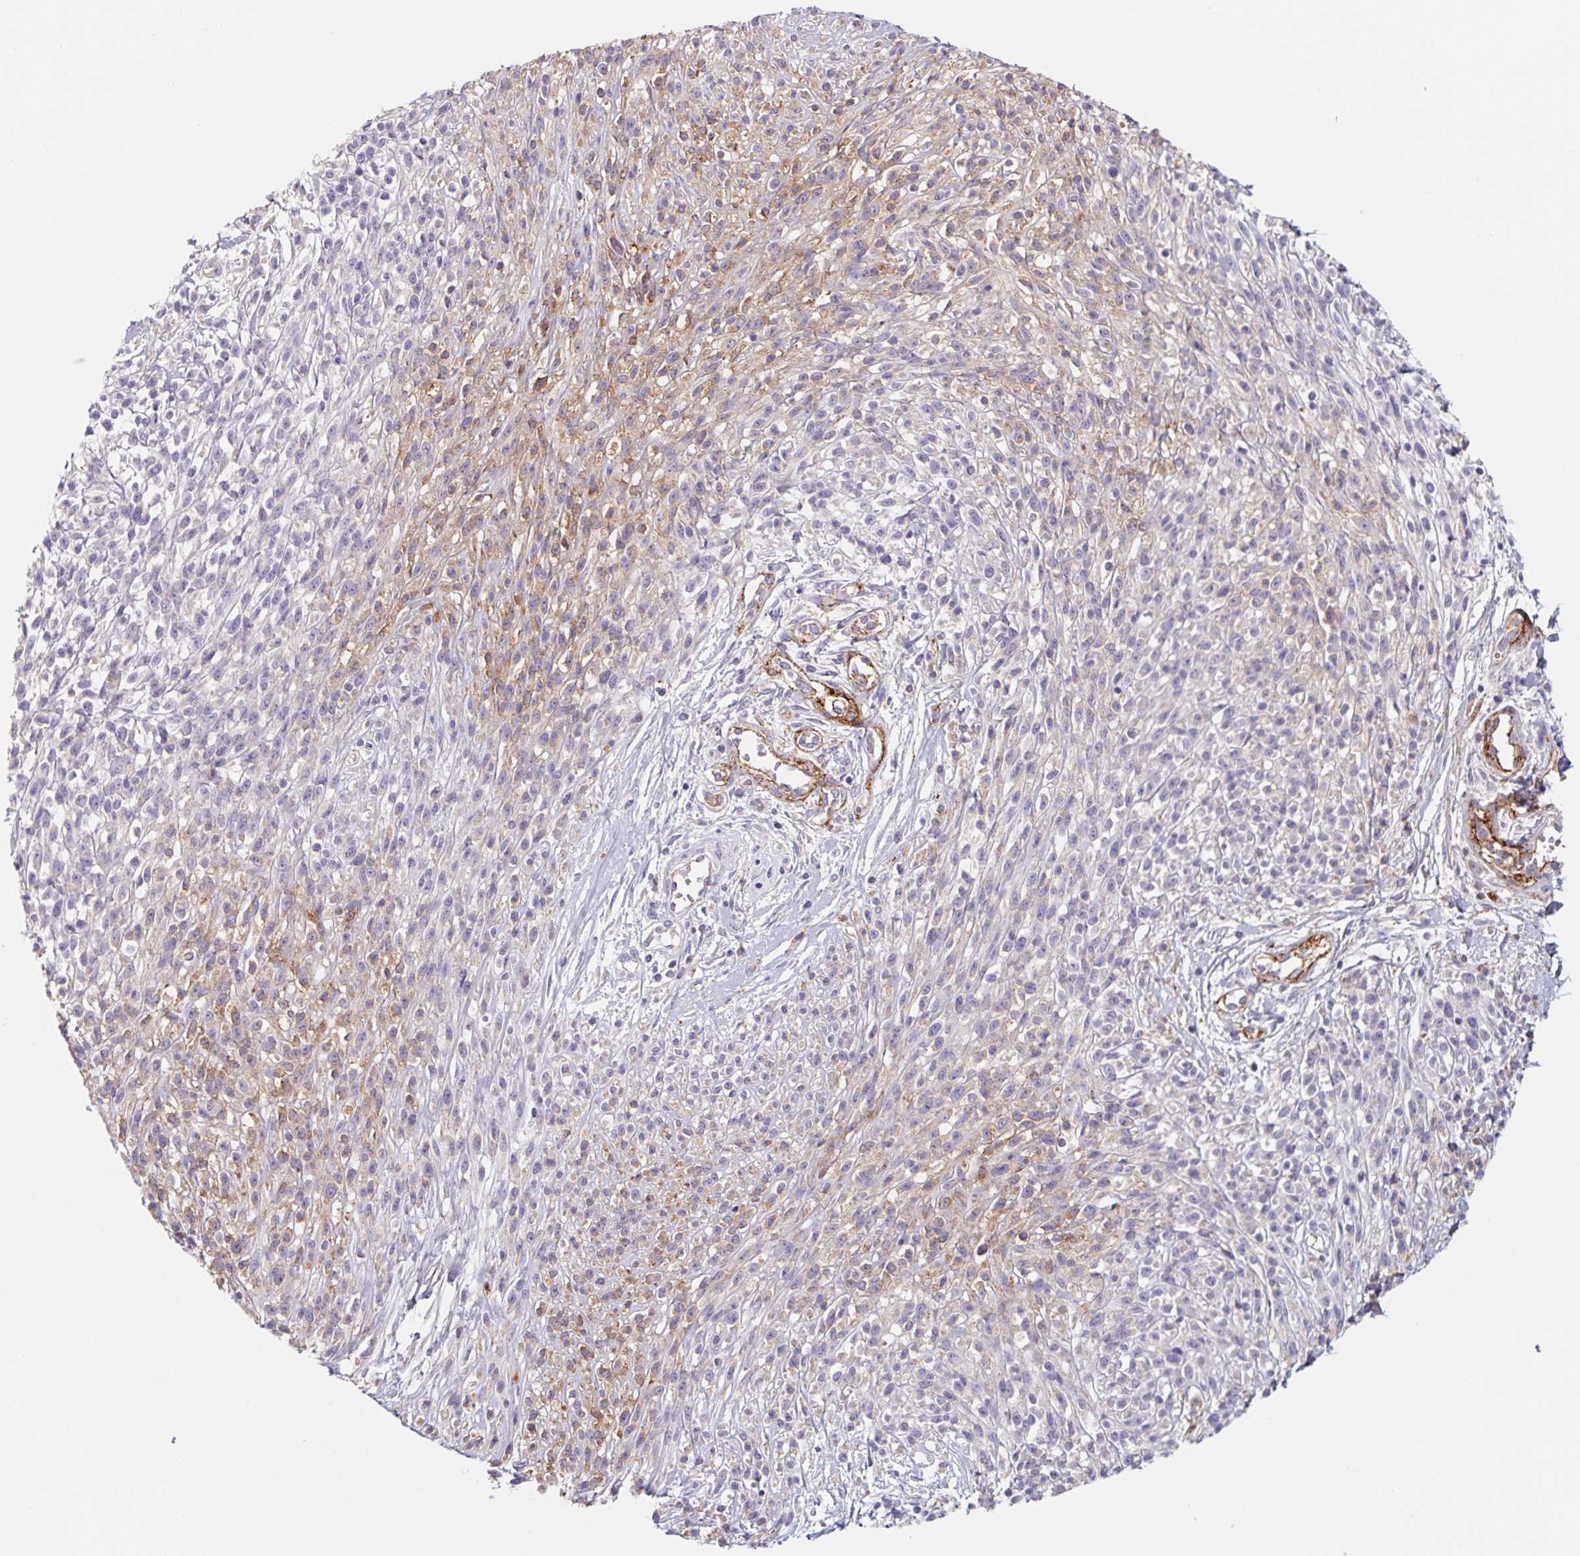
{"staining": {"intensity": "weak", "quantity": "<25%", "location": "cytoplasmic/membranous"}, "tissue": "melanoma", "cell_type": "Tumor cells", "image_type": "cancer", "snomed": [{"axis": "morphology", "description": "Malignant melanoma, NOS"}, {"axis": "topography", "description": "Skin"}, {"axis": "topography", "description": "Skin of trunk"}], "caption": "Immunohistochemistry (IHC) of human melanoma exhibits no expression in tumor cells.", "gene": "LPA", "patient": {"sex": "male", "age": 74}}